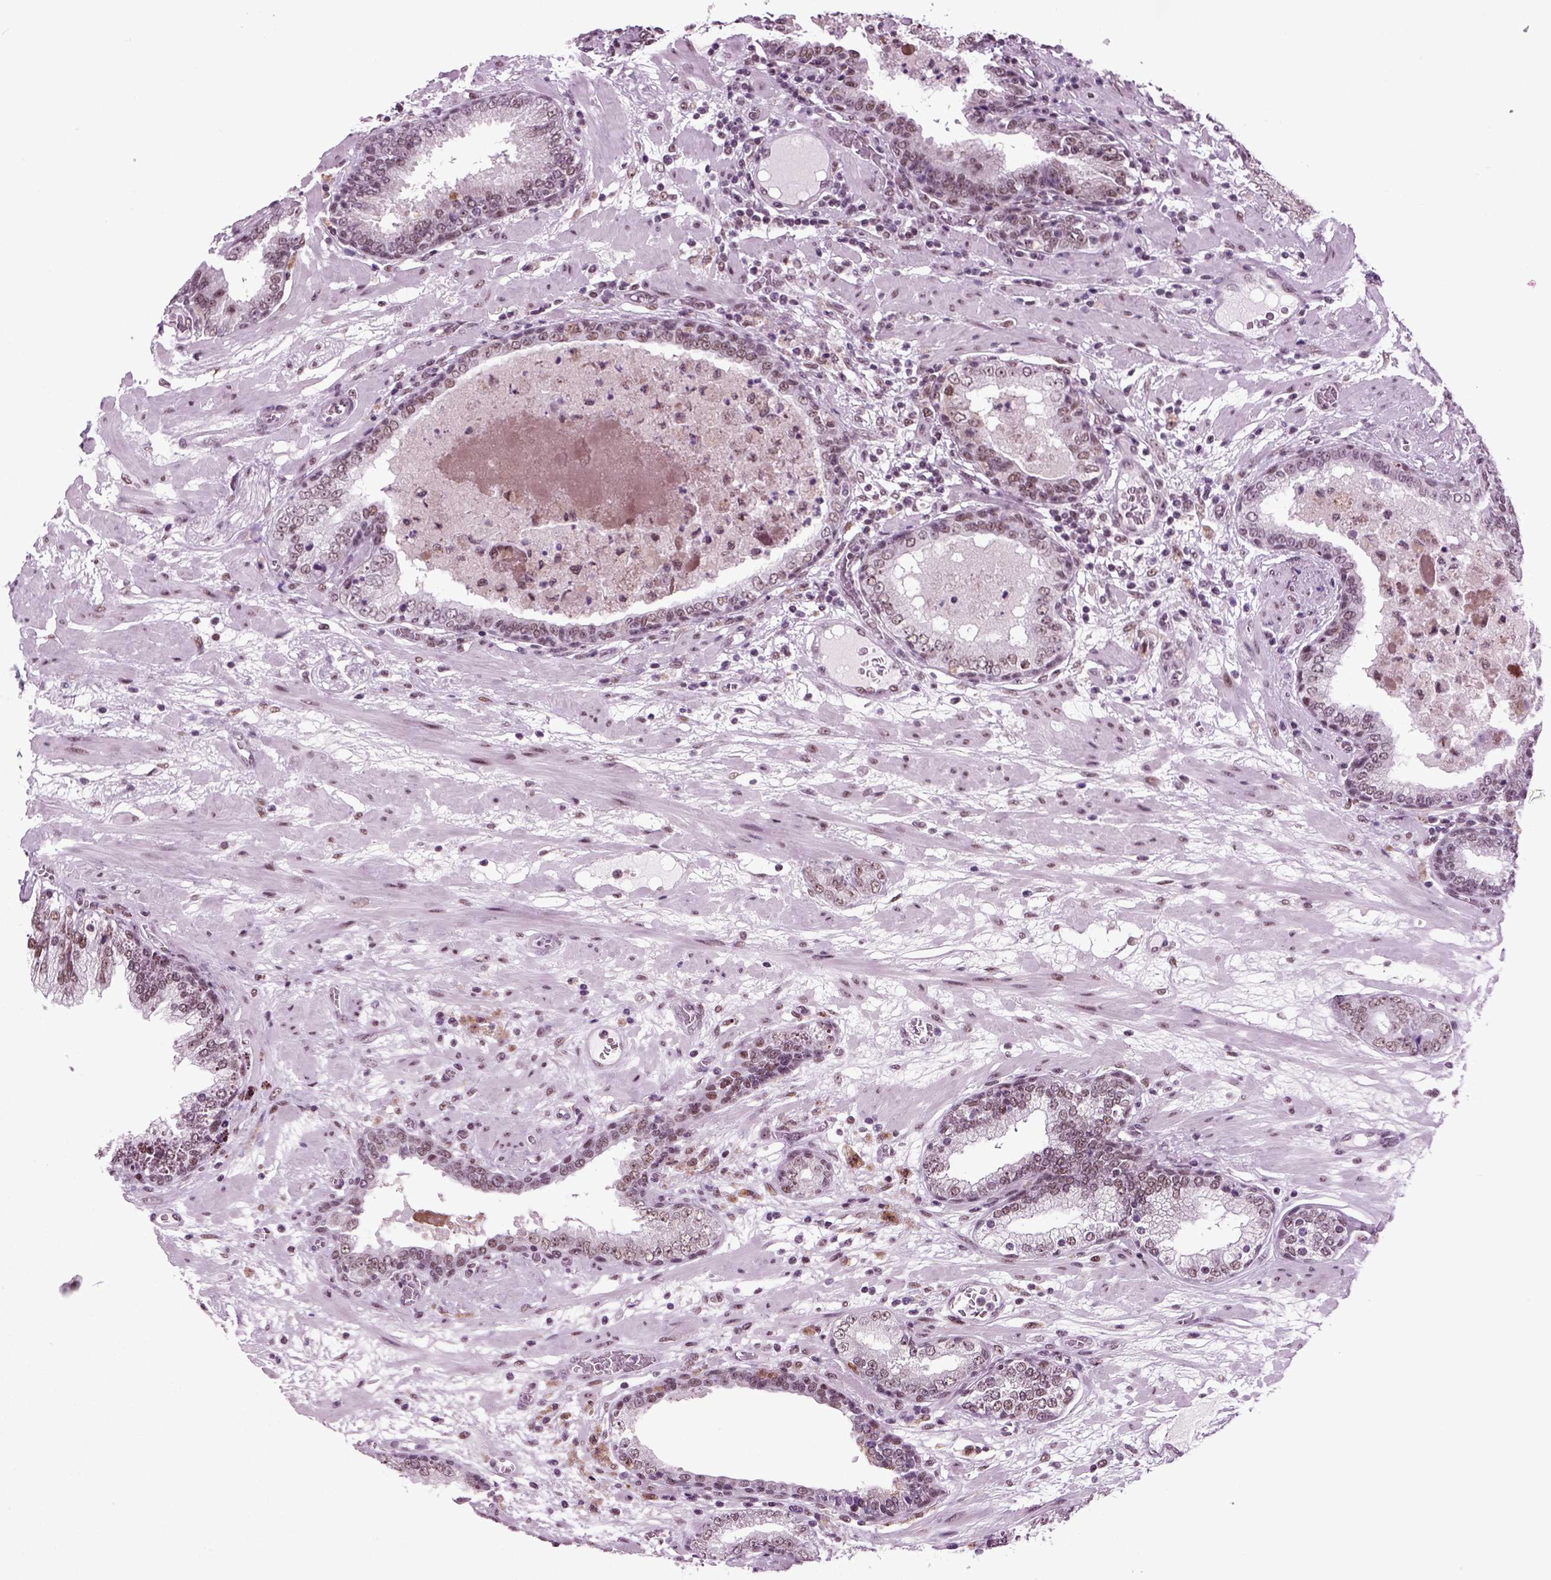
{"staining": {"intensity": "weak", "quantity": ">75%", "location": "nuclear"}, "tissue": "prostate cancer", "cell_type": "Tumor cells", "image_type": "cancer", "snomed": [{"axis": "morphology", "description": "Adenocarcinoma, Low grade"}, {"axis": "topography", "description": "Prostate"}], "caption": "Tumor cells show weak nuclear staining in approximately >75% of cells in prostate cancer. Using DAB (brown) and hematoxylin (blue) stains, captured at high magnification using brightfield microscopy.", "gene": "RCOR3", "patient": {"sex": "male", "age": 60}}